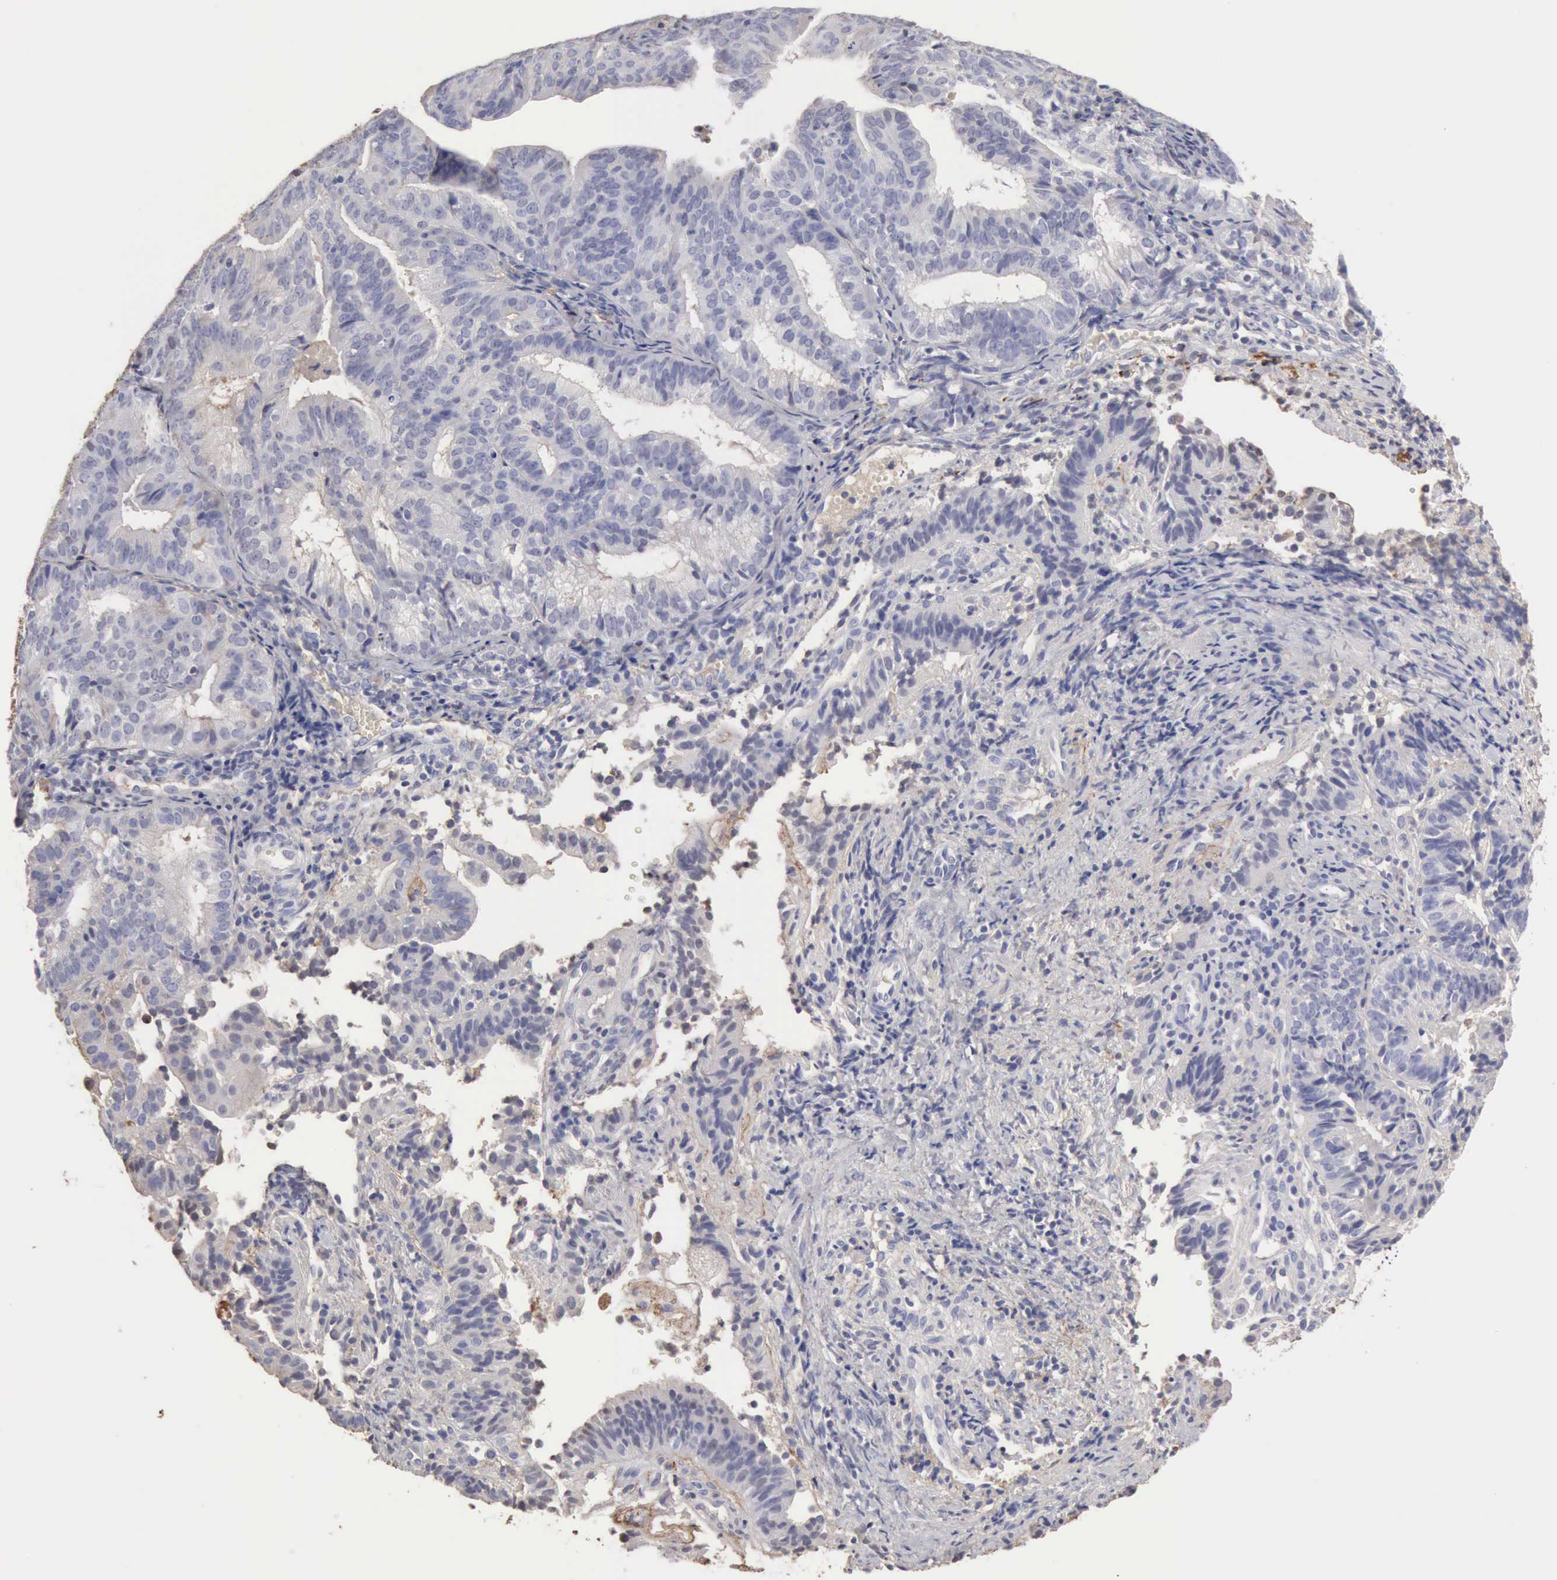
{"staining": {"intensity": "negative", "quantity": "none", "location": "none"}, "tissue": "cervical cancer", "cell_type": "Tumor cells", "image_type": "cancer", "snomed": [{"axis": "morphology", "description": "Adenocarcinoma, NOS"}, {"axis": "topography", "description": "Cervix"}], "caption": "An image of human adenocarcinoma (cervical) is negative for staining in tumor cells.", "gene": "SERPINA1", "patient": {"sex": "female", "age": 60}}